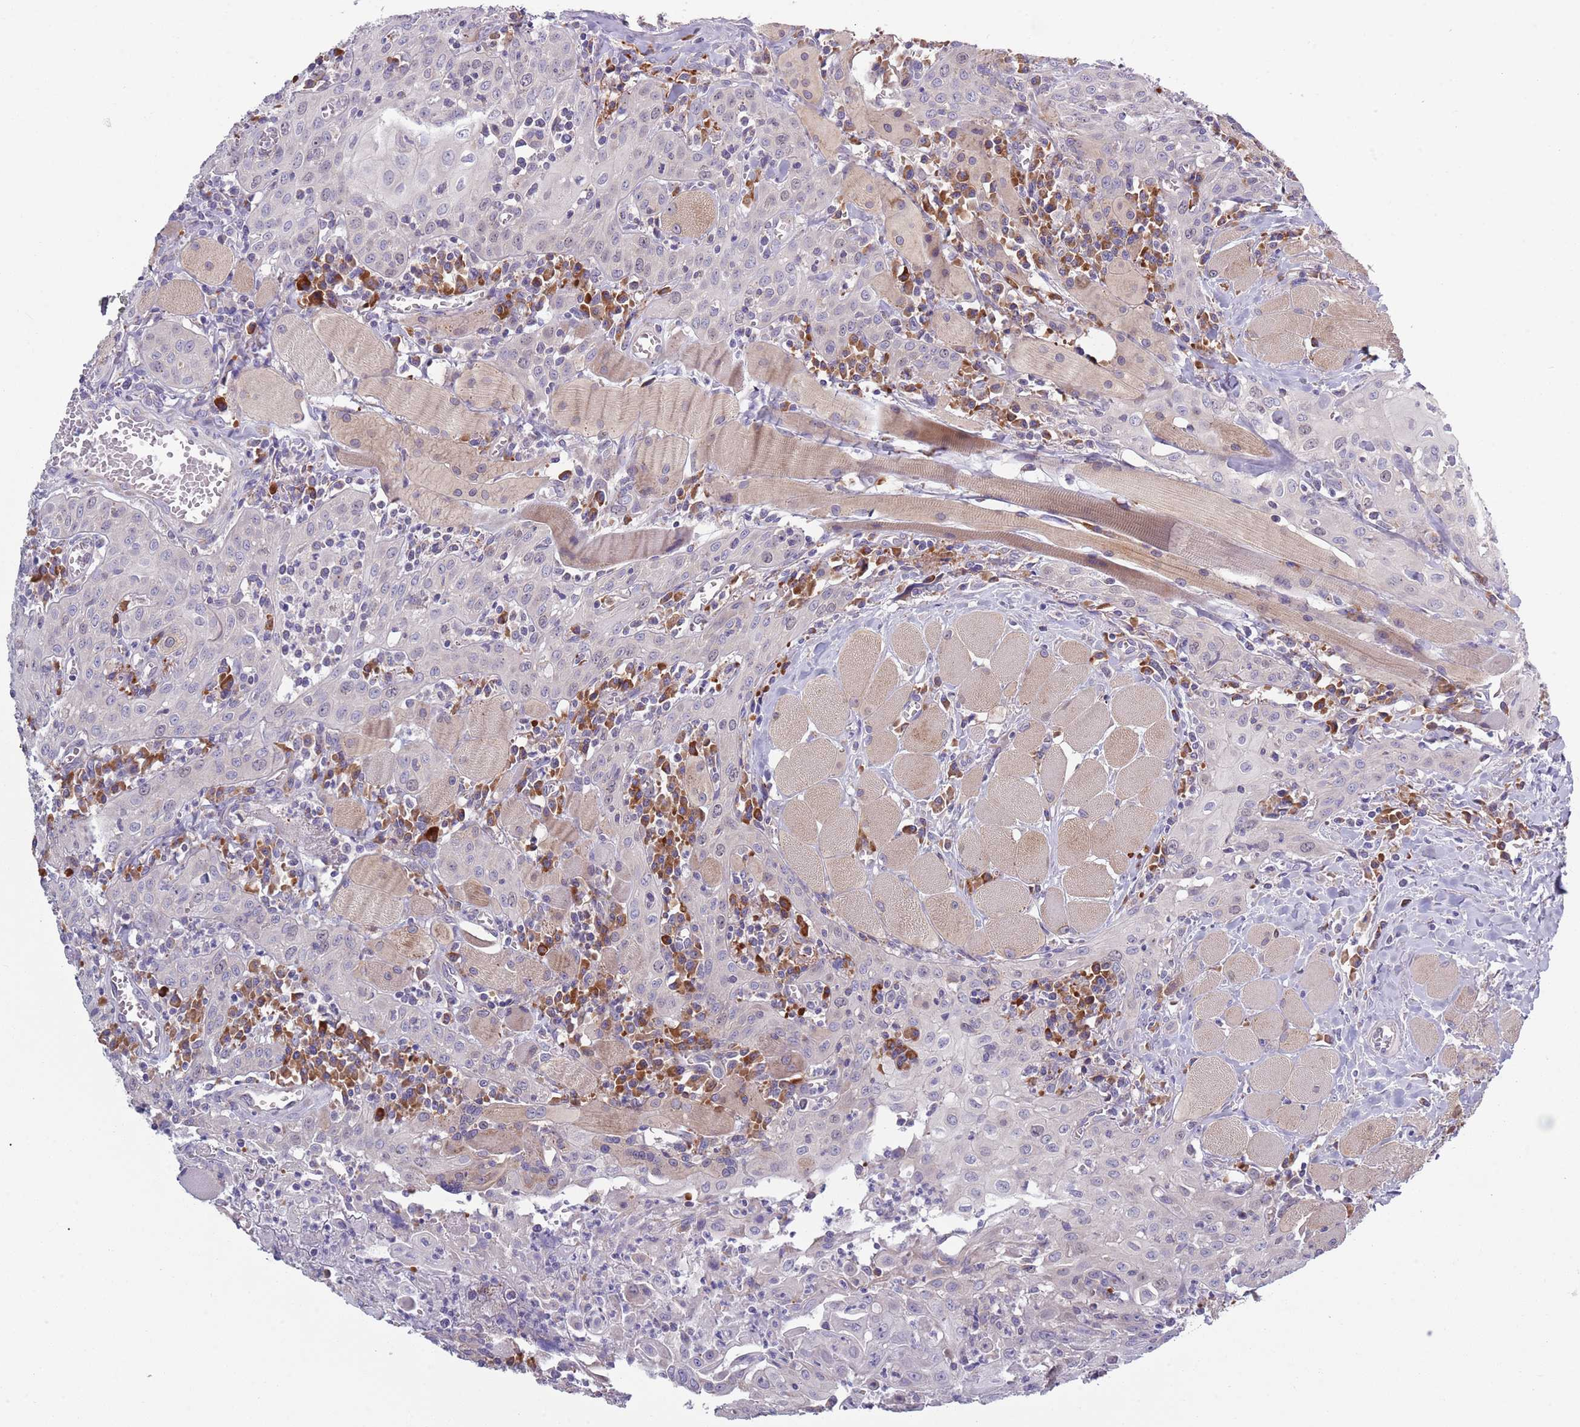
{"staining": {"intensity": "negative", "quantity": "none", "location": "none"}, "tissue": "head and neck cancer", "cell_type": "Tumor cells", "image_type": "cancer", "snomed": [{"axis": "morphology", "description": "Squamous cell carcinoma, NOS"}, {"axis": "topography", "description": "Oral tissue"}, {"axis": "topography", "description": "Head-Neck"}], "caption": "An immunohistochemistry (IHC) micrograph of head and neck cancer (squamous cell carcinoma) is shown. There is no staining in tumor cells of head and neck cancer (squamous cell carcinoma).", "gene": "LTB", "patient": {"sex": "female", "age": 70}}